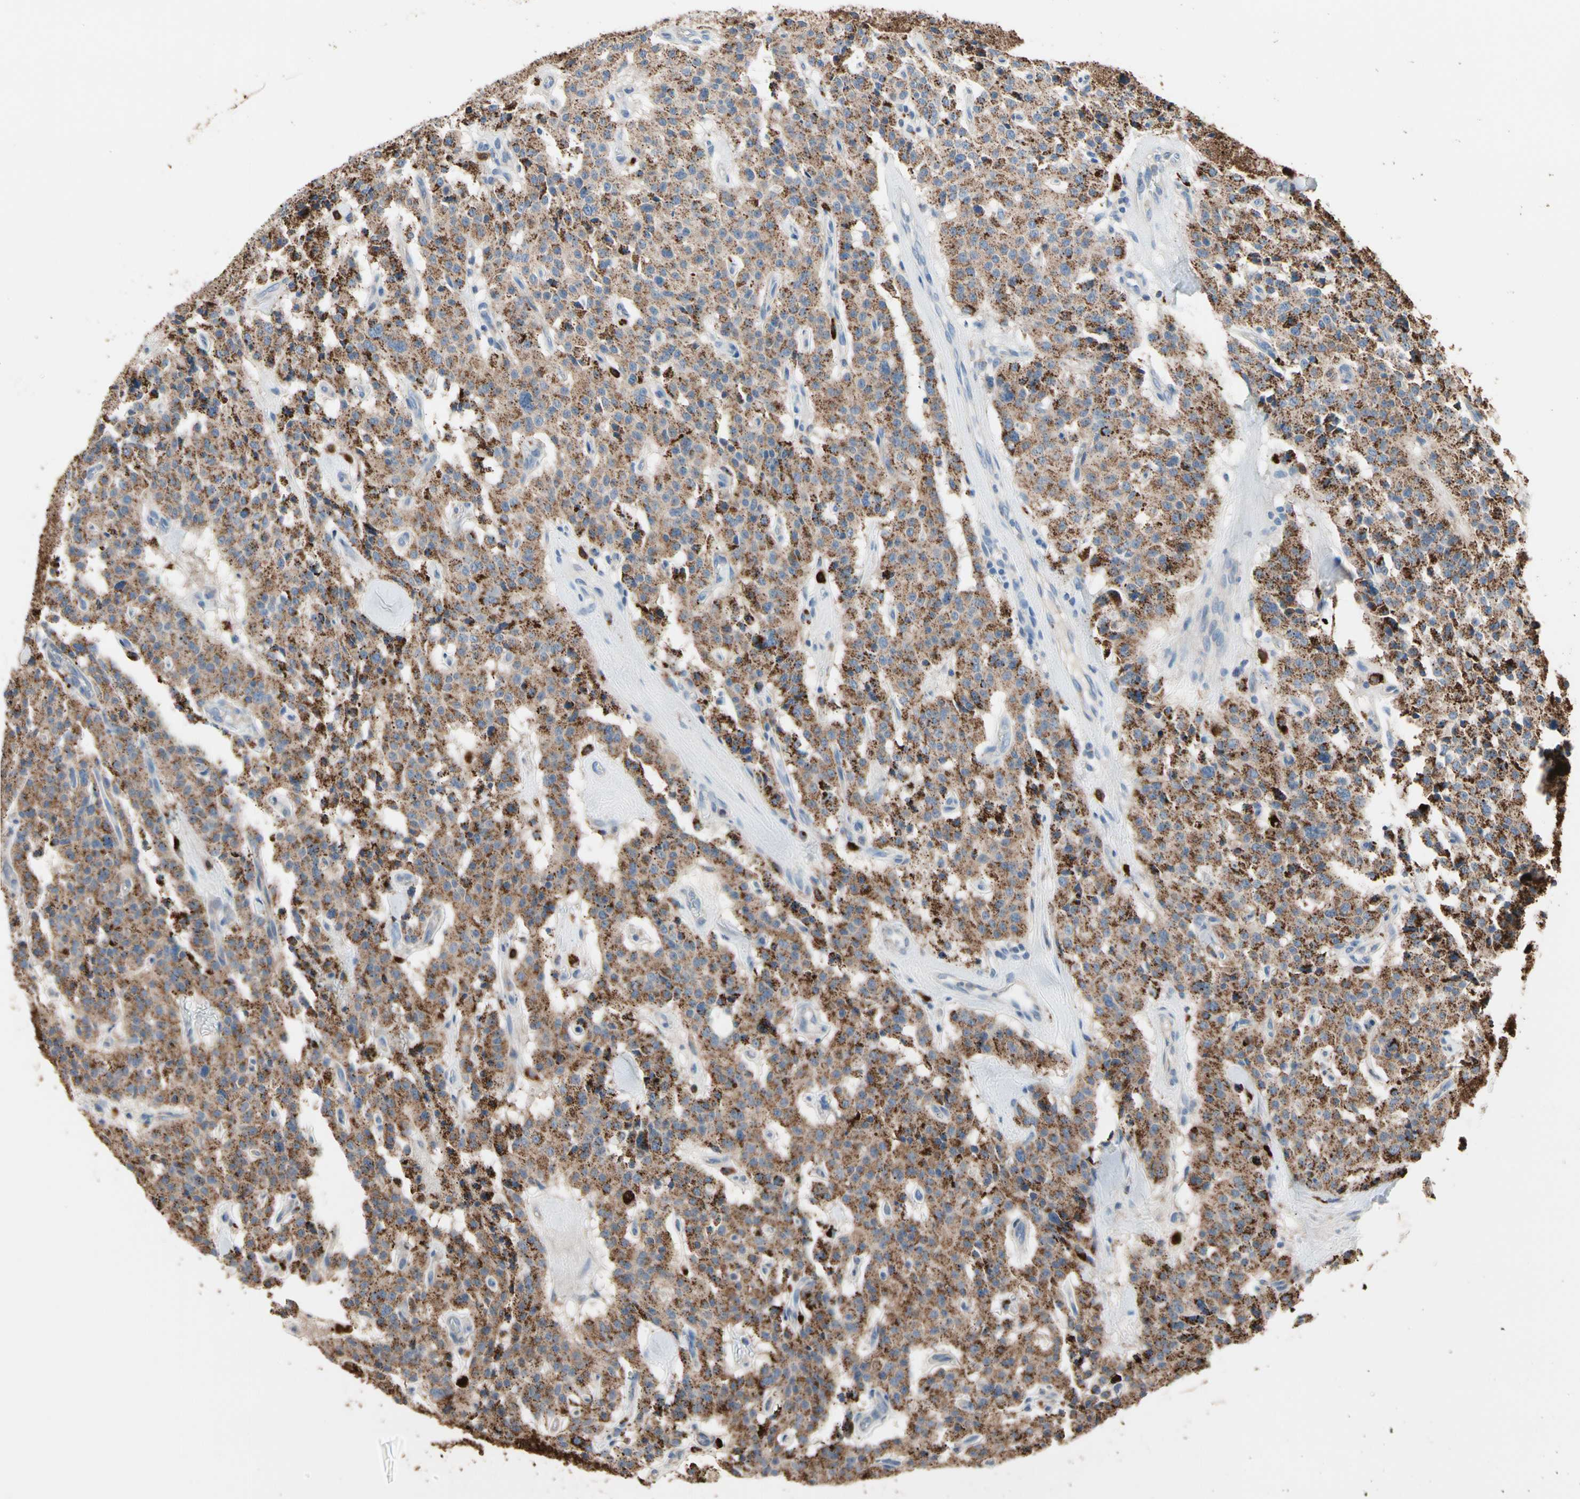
{"staining": {"intensity": "strong", "quantity": ">75%", "location": "cytoplasmic/membranous"}, "tissue": "carcinoid", "cell_type": "Tumor cells", "image_type": "cancer", "snomed": [{"axis": "morphology", "description": "Carcinoid, malignant, NOS"}, {"axis": "topography", "description": "Lung"}], "caption": "Tumor cells demonstrate high levels of strong cytoplasmic/membranous positivity in approximately >75% of cells in human carcinoid (malignant).", "gene": "GM2A", "patient": {"sex": "male", "age": 30}}